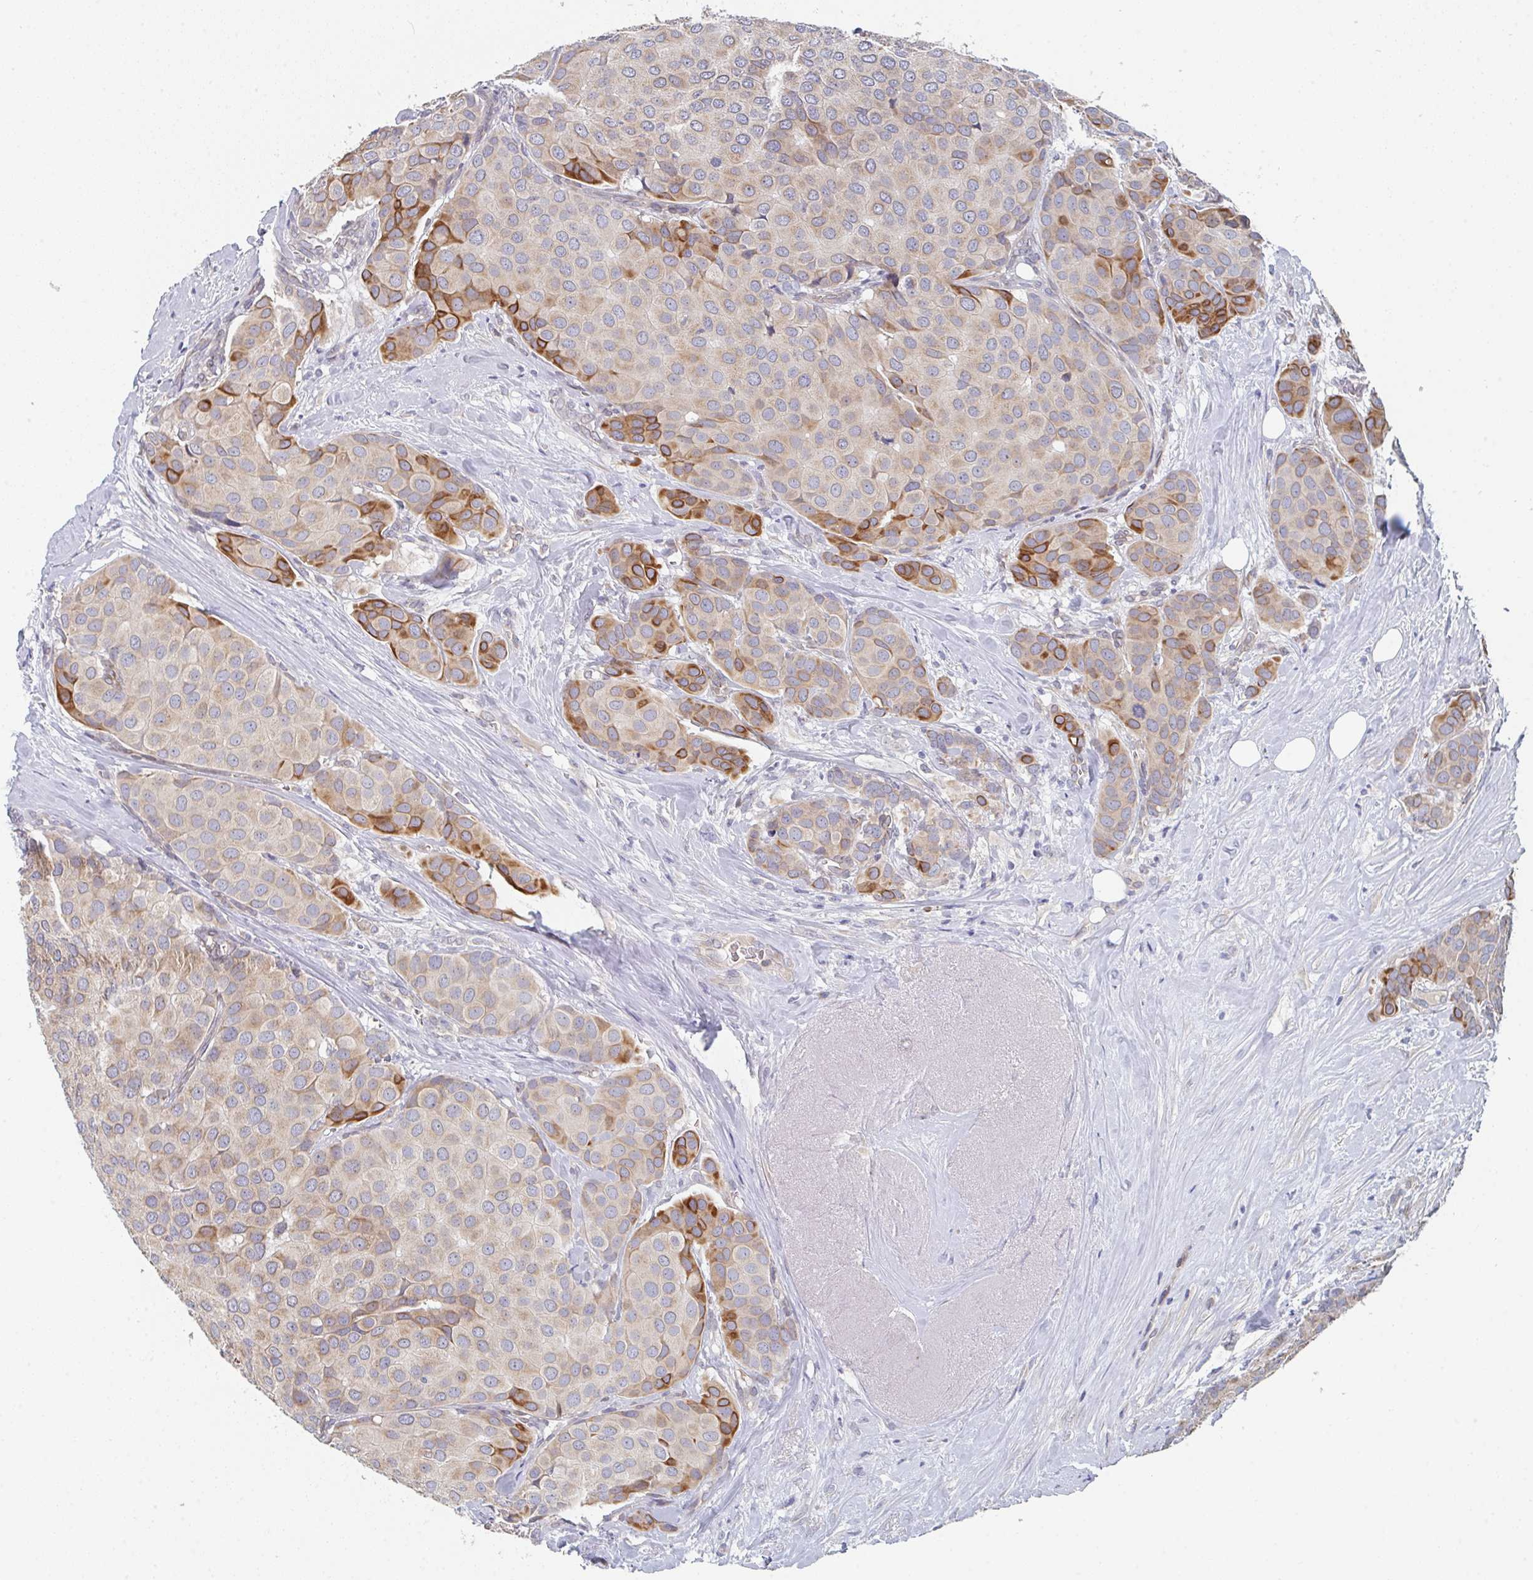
{"staining": {"intensity": "moderate", "quantity": "<25%", "location": "cytoplasmic/membranous"}, "tissue": "breast cancer", "cell_type": "Tumor cells", "image_type": "cancer", "snomed": [{"axis": "morphology", "description": "Duct carcinoma"}, {"axis": "topography", "description": "Breast"}], "caption": "IHC (DAB) staining of human breast infiltrating ductal carcinoma demonstrates moderate cytoplasmic/membranous protein staining in approximately <25% of tumor cells. (Stains: DAB (3,3'-diaminobenzidine) in brown, nuclei in blue, Microscopy: brightfield microscopy at high magnification).", "gene": "ELOVL1", "patient": {"sex": "female", "age": 70}}